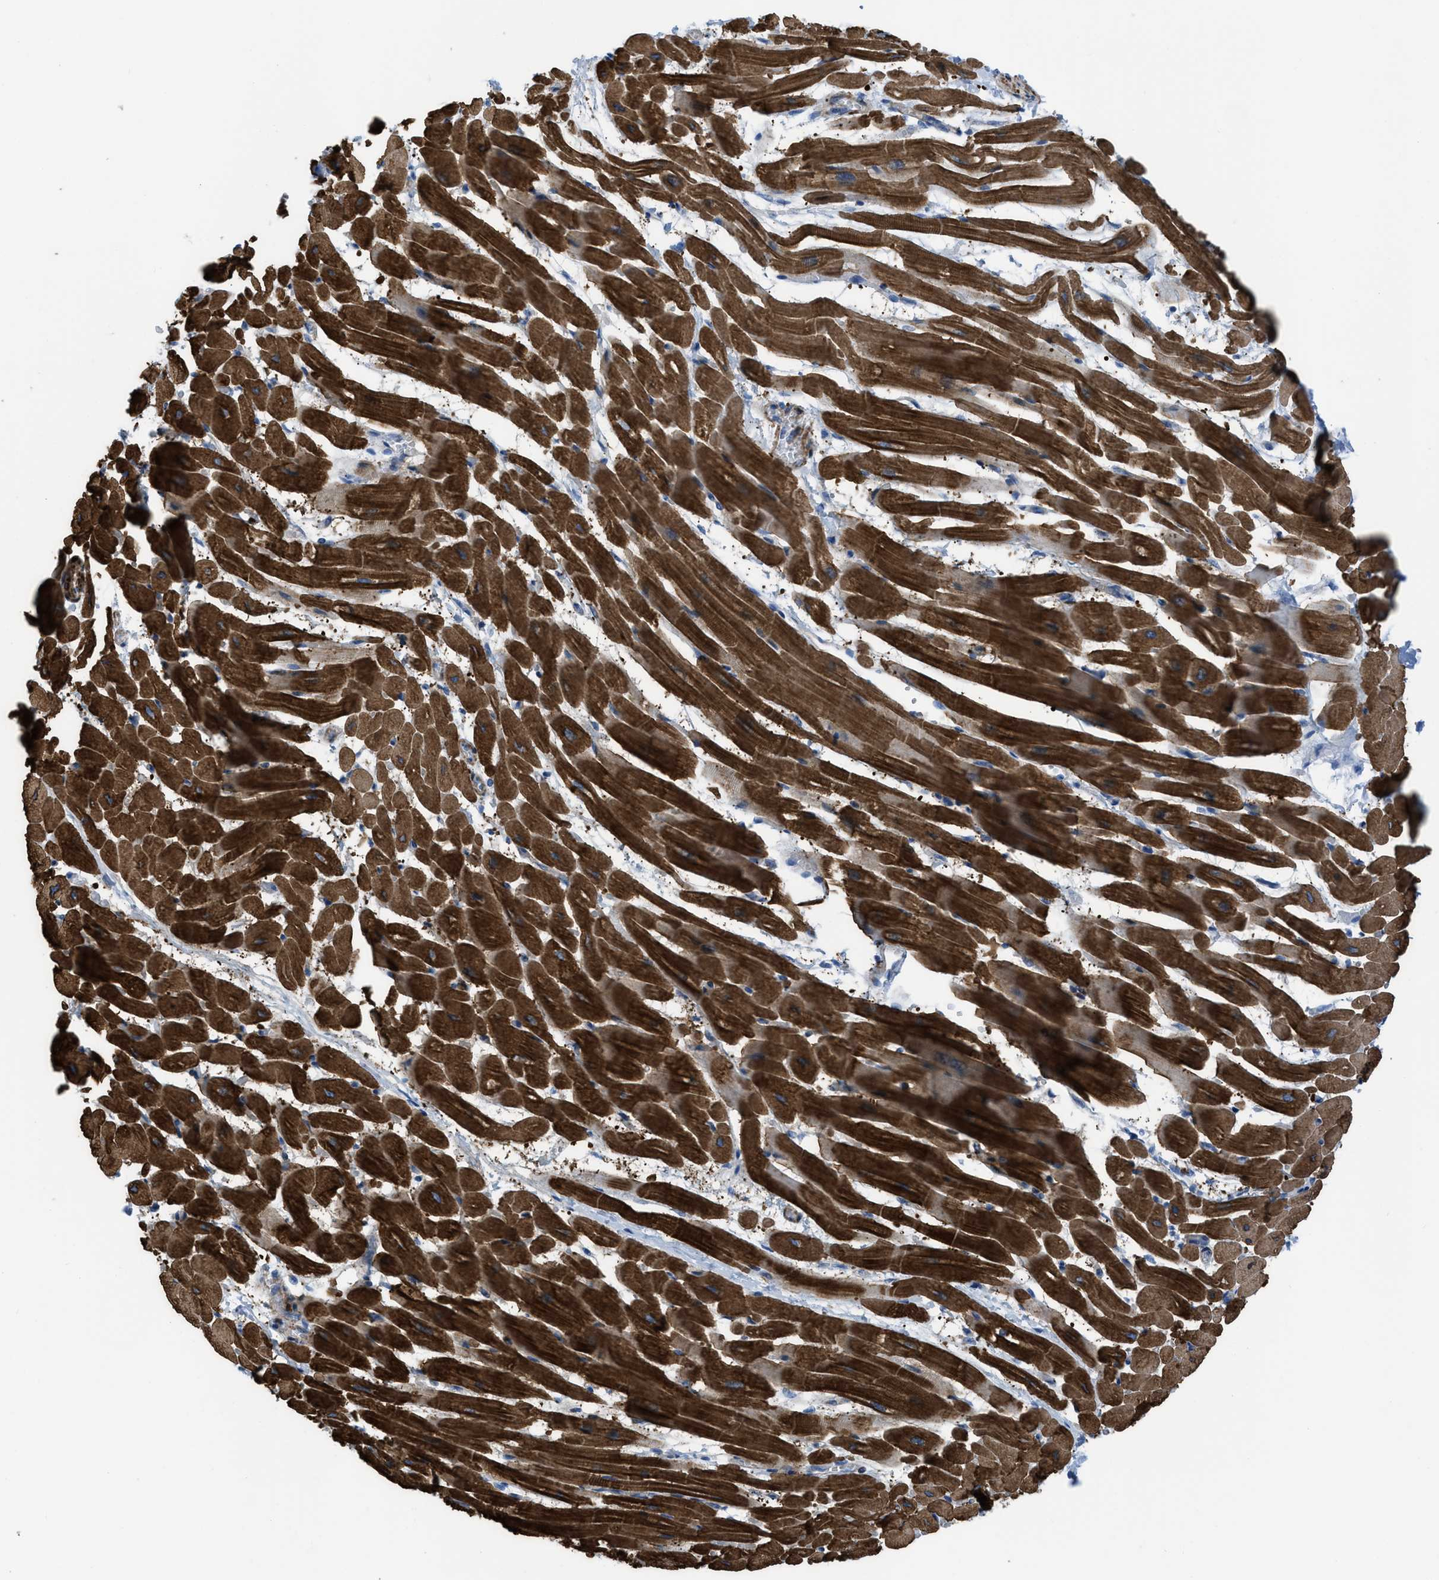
{"staining": {"intensity": "strong", "quantity": ">75%", "location": "cytoplasmic/membranous"}, "tissue": "heart muscle", "cell_type": "Cardiomyocytes", "image_type": "normal", "snomed": [{"axis": "morphology", "description": "Normal tissue, NOS"}, {"axis": "topography", "description": "Heart"}], "caption": "Protein expression analysis of benign heart muscle reveals strong cytoplasmic/membranous staining in approximately >75% of cardiomyocytes. (brown staining indicates protein expression, while blue staining denotes nuclei).", "gene": "KCNH7", "patient": {"sex": "male", "age": 45}}